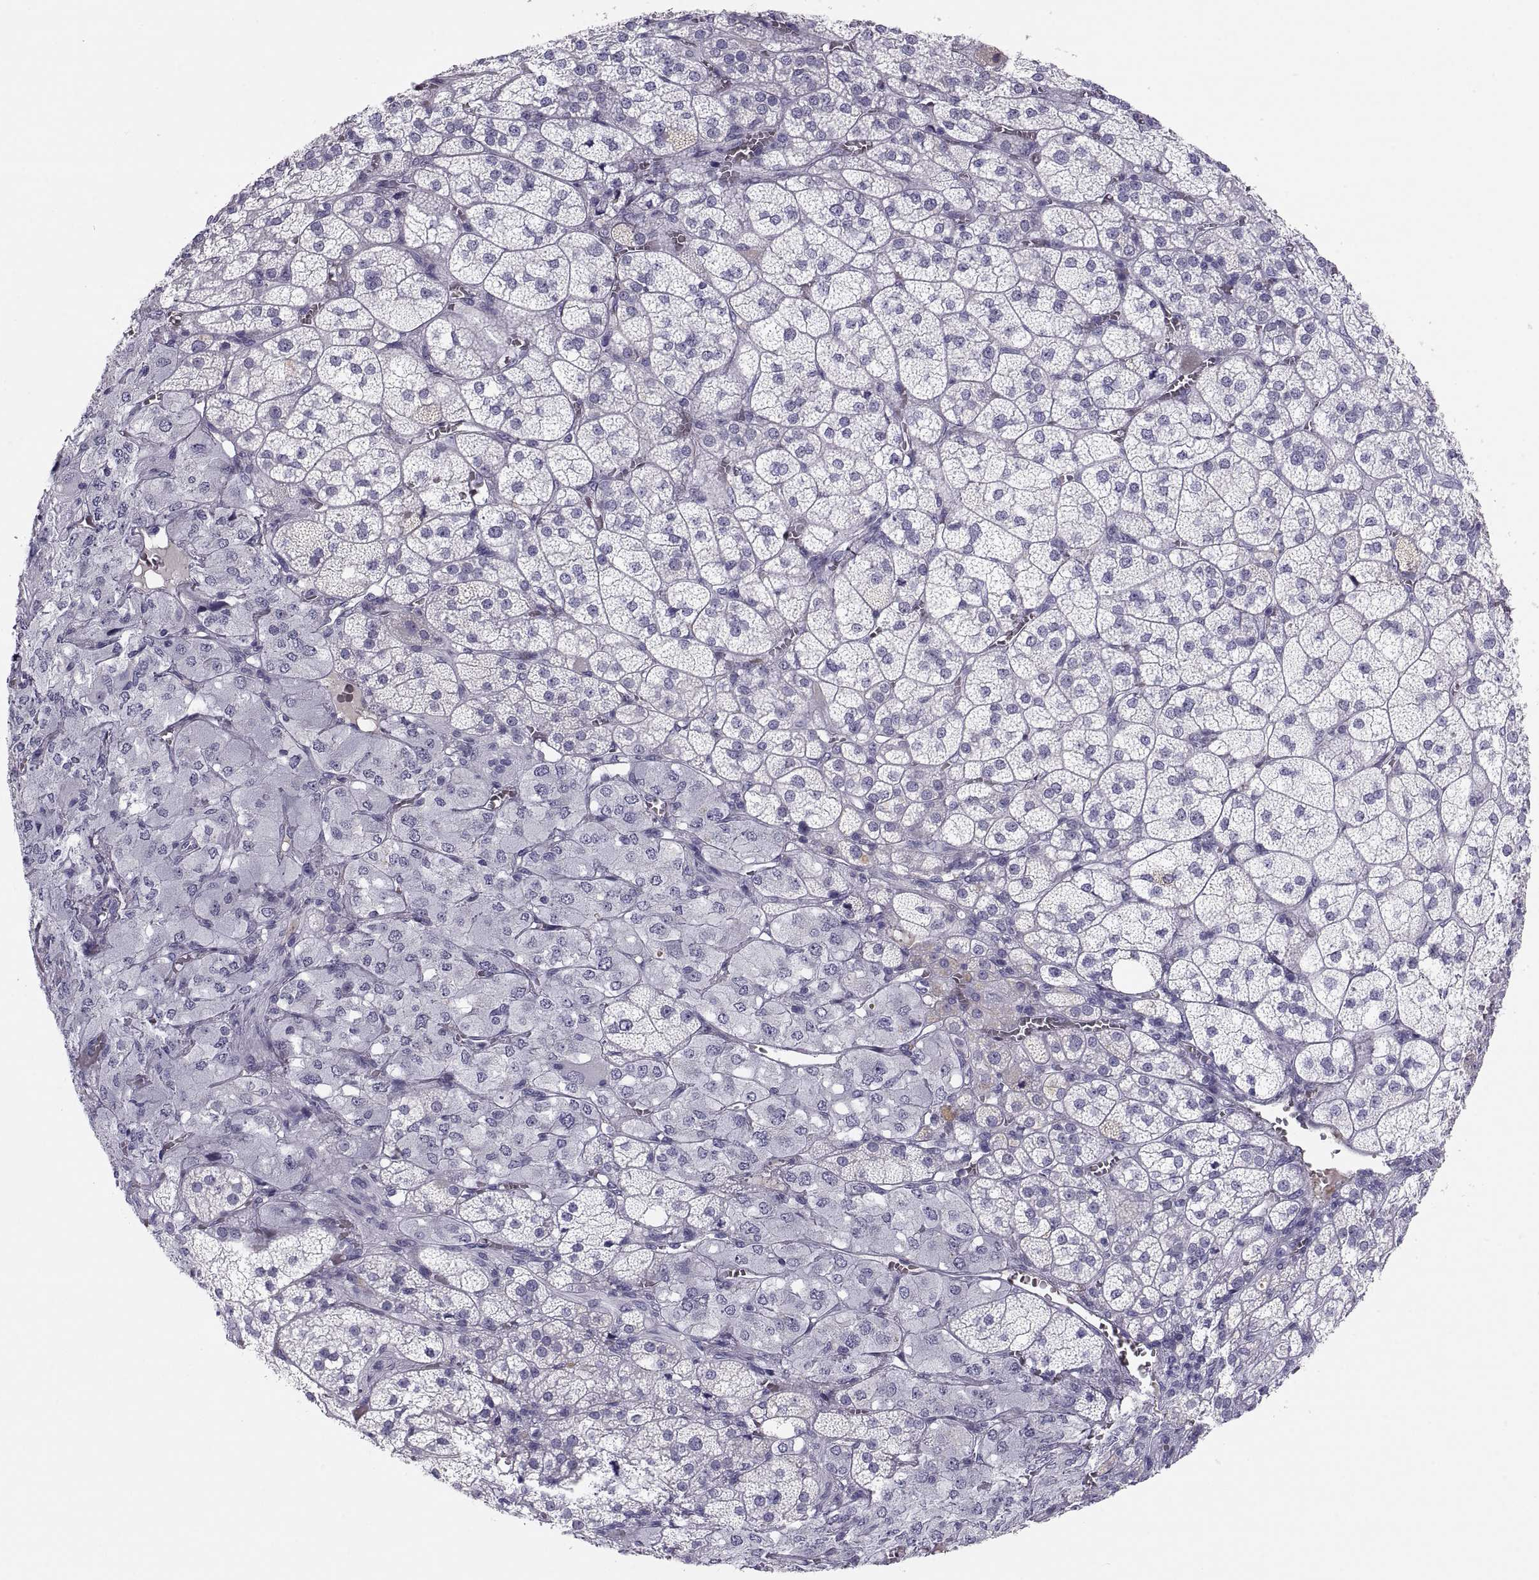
{"staining": {"intensity": "negative", "quantity": "none", "location": "none"}, "tissue": "adrenal gland", "cell_type": "Glandular cells", "image_type": "normal", "snomed": [{"axis": "morphology", "description": "Normal tissue, NOS"}, {"axis": "topography", "description": "Adrenal gland"}], "caption": "Immunohistochemistry (IHC) image of benign adrenal gland: adrenal gland stained with DAB (3,3'-diaminobenzidine) demonstrates no significant protein positivity in glandular cells. The staining is performed using DAB (3,3'-diaminobenzidine) brown chromogen with nuclei counter-stained in using hematoxylin.", "gene": "MAGEB2", "patient": {"sex": "female", "age": 60}}